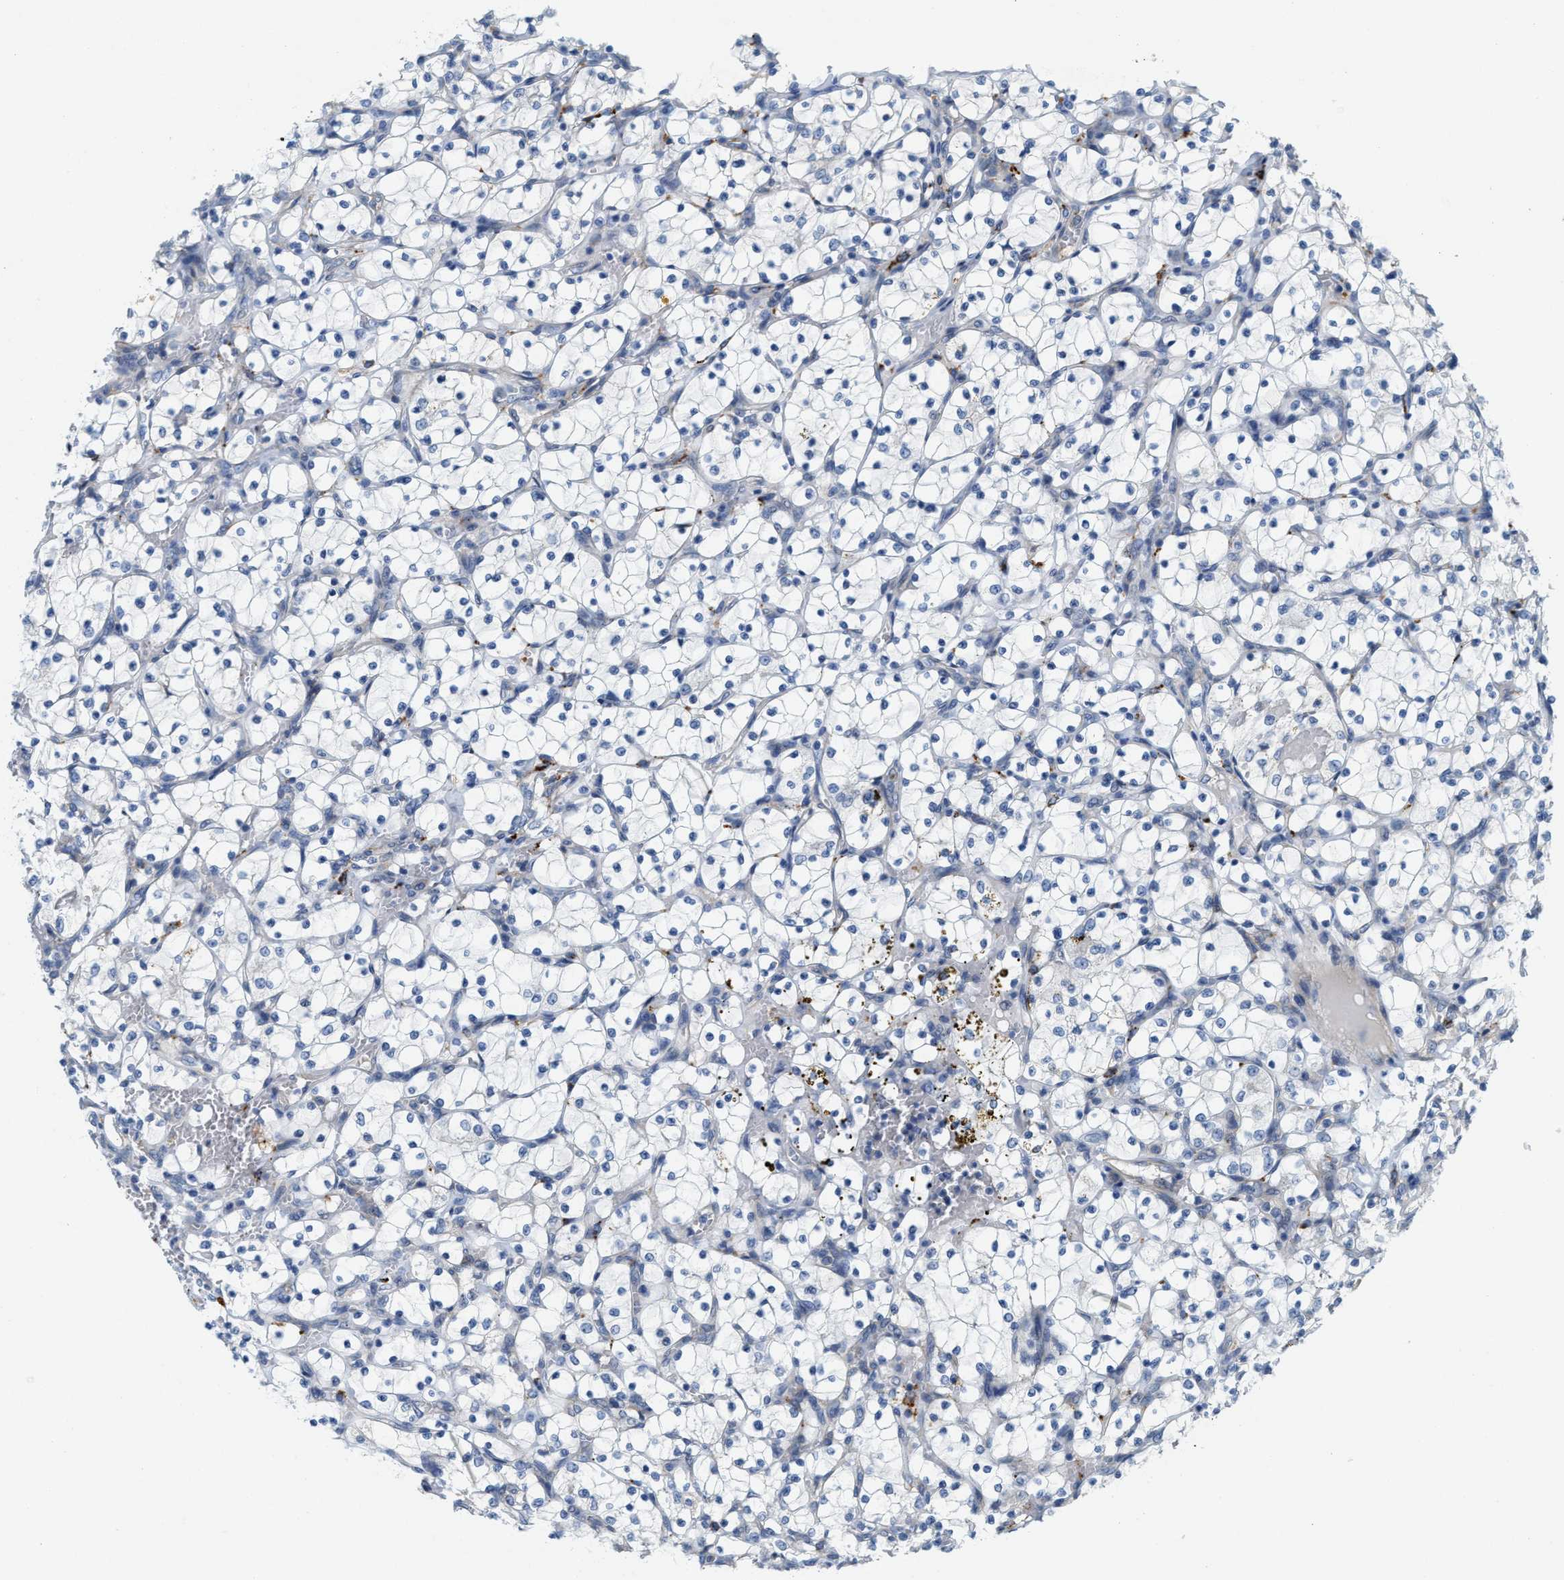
{"staining": {"intensity": "negative", "quantity": "none", "location": "none"}, "tissue": "renal cancer", "cell_type": "Tumor cells", "image_type": "cancer", "snomed": [{"axis": "morphology", "description": "Adenocarcinoma, NOS"}, {"axis": "topography", "description": "Kidney"}], "caption": "DAB immunohistochemical staining of human renal cancer displays no significant expression in tumor cells.", "gene": "KLHDC10", "patient": {"sex": "female", "age": 69}}